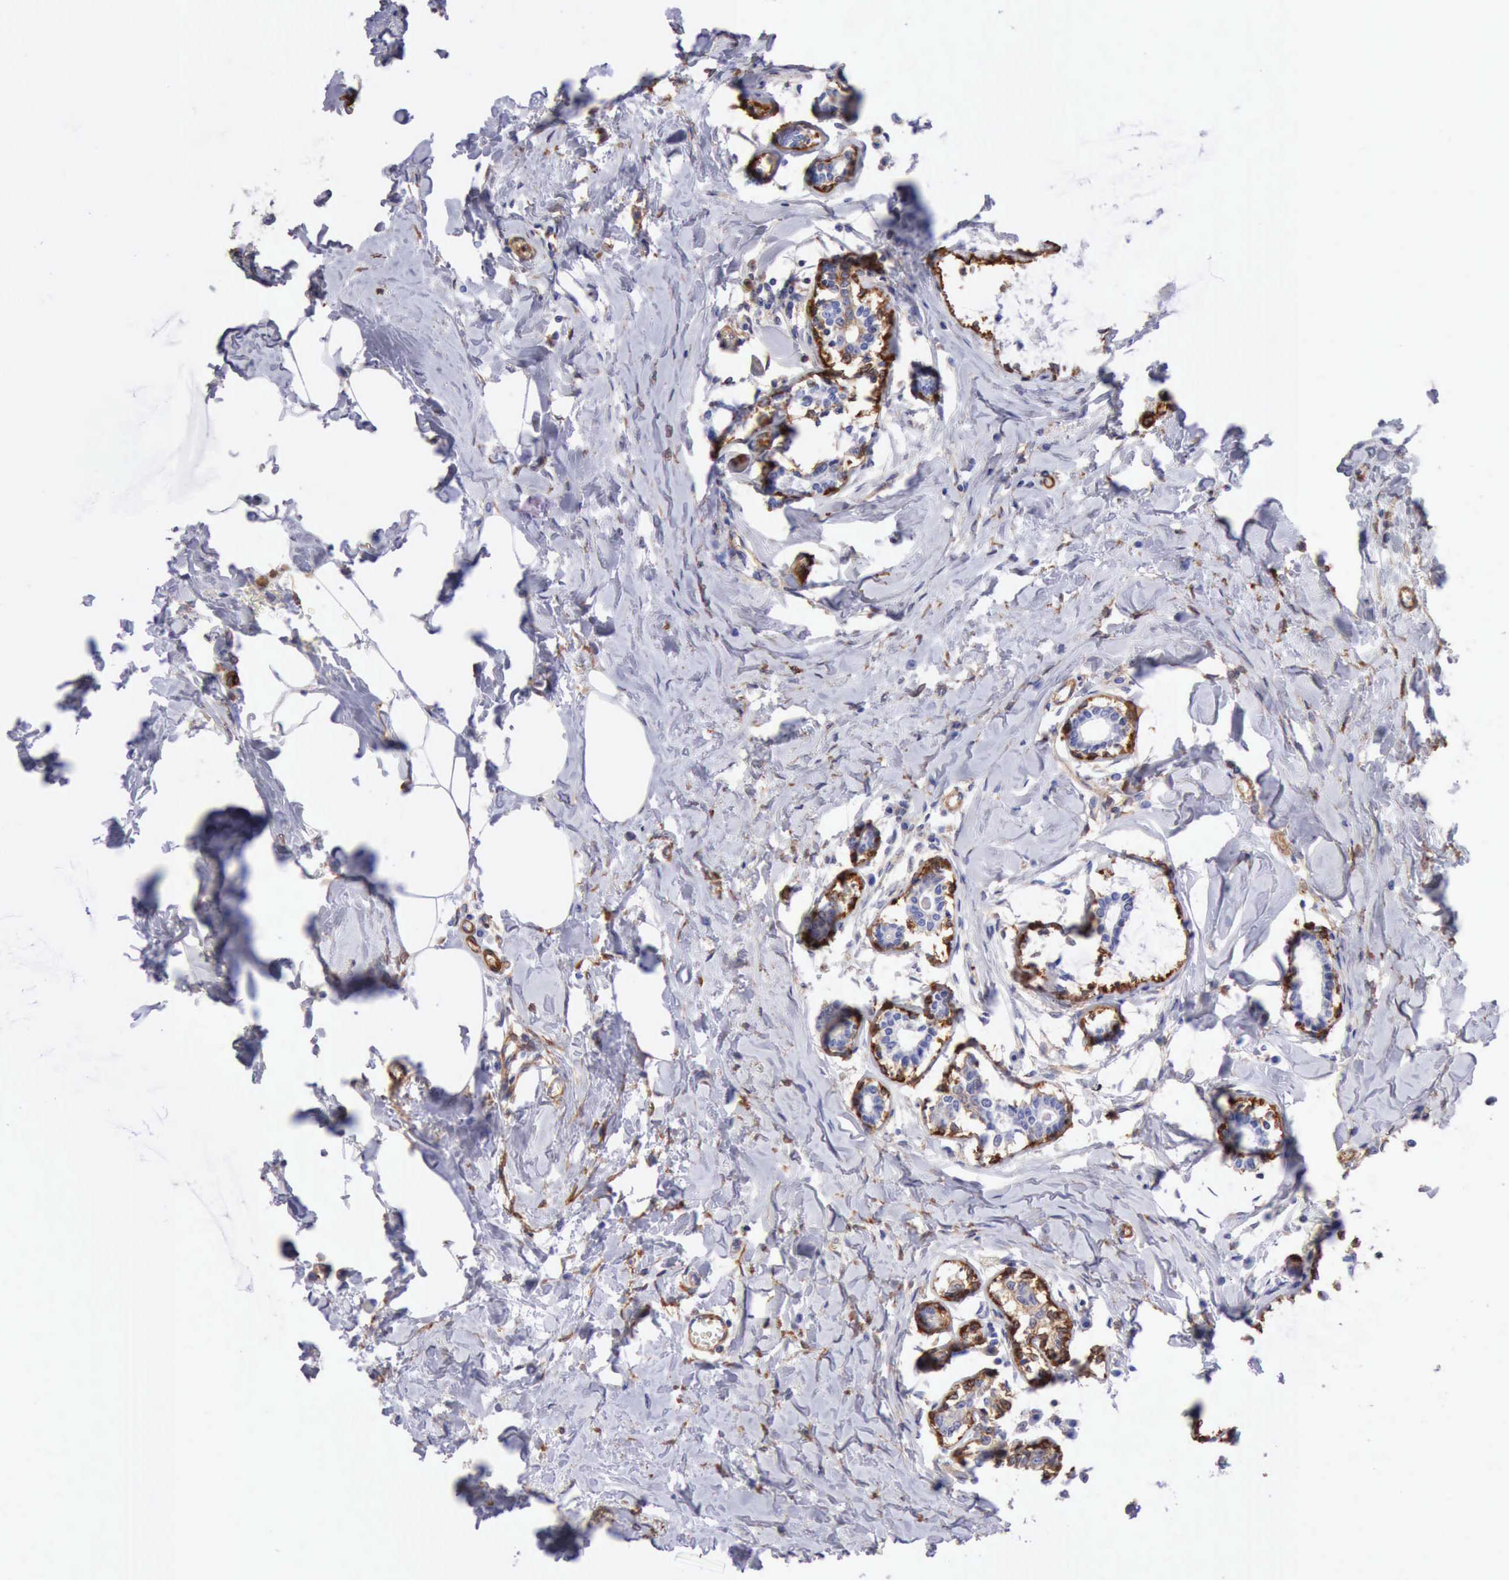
{"staining": {"intensity": "negative", "quantity": "none", "location": "none"}, "tissue": "breast cancer", "cell_type": "Tumor cells", "image_type": "cancer", "snomed": [{"axis": "morphology", "description": "Lobular carcinoma"}, {"axis": "topography", "description": "Breast"}], "caption": "The micrograph displays no significant staining in tumor cells of breast cancer.", "gene": "FLNA", "patient": {"sex": "female", "age": 51}}